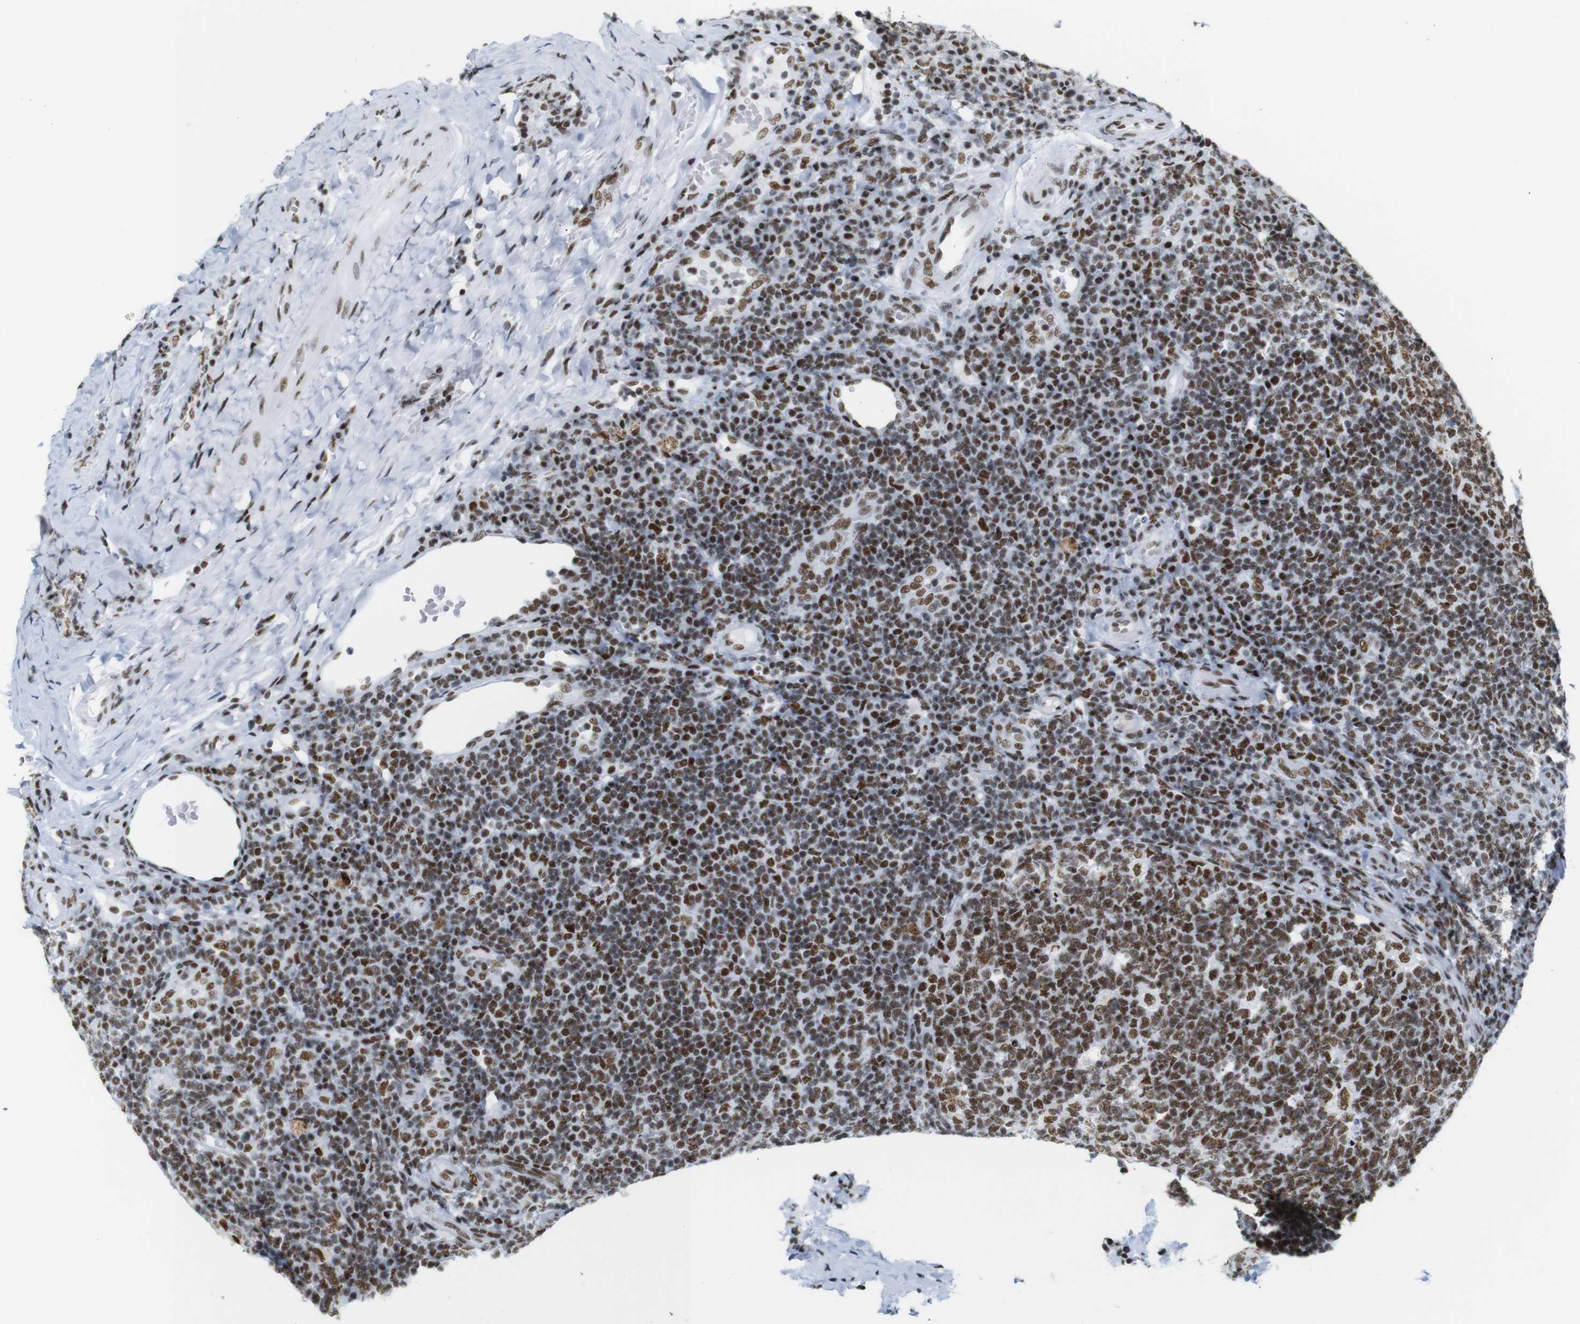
{"staining": {"intensity": "strong", "quantity": ">75%", "location": "nuclear"}, "tissue": "tonsil", "cell_type": "Germinal center cells", "image_type": "normal", "snomed": [{"axis": "morphology", "description": "Normal tissue, NOS"}, {"axis": "topography", "description": "Tonsil"}], "caption": "Immunohistochemical staining of benign tonsil shows high levels of strong nuclear positivity in approximately >75% of germinal center cells. The protein is stained brown, and the nuclei are stained in blue (DAB (3,3'-diaminobenzidine) IHC with brightfield microscopy, high magnification).", "gene": "TRA2B", "patient": {"sex": "male", "age": 17}}